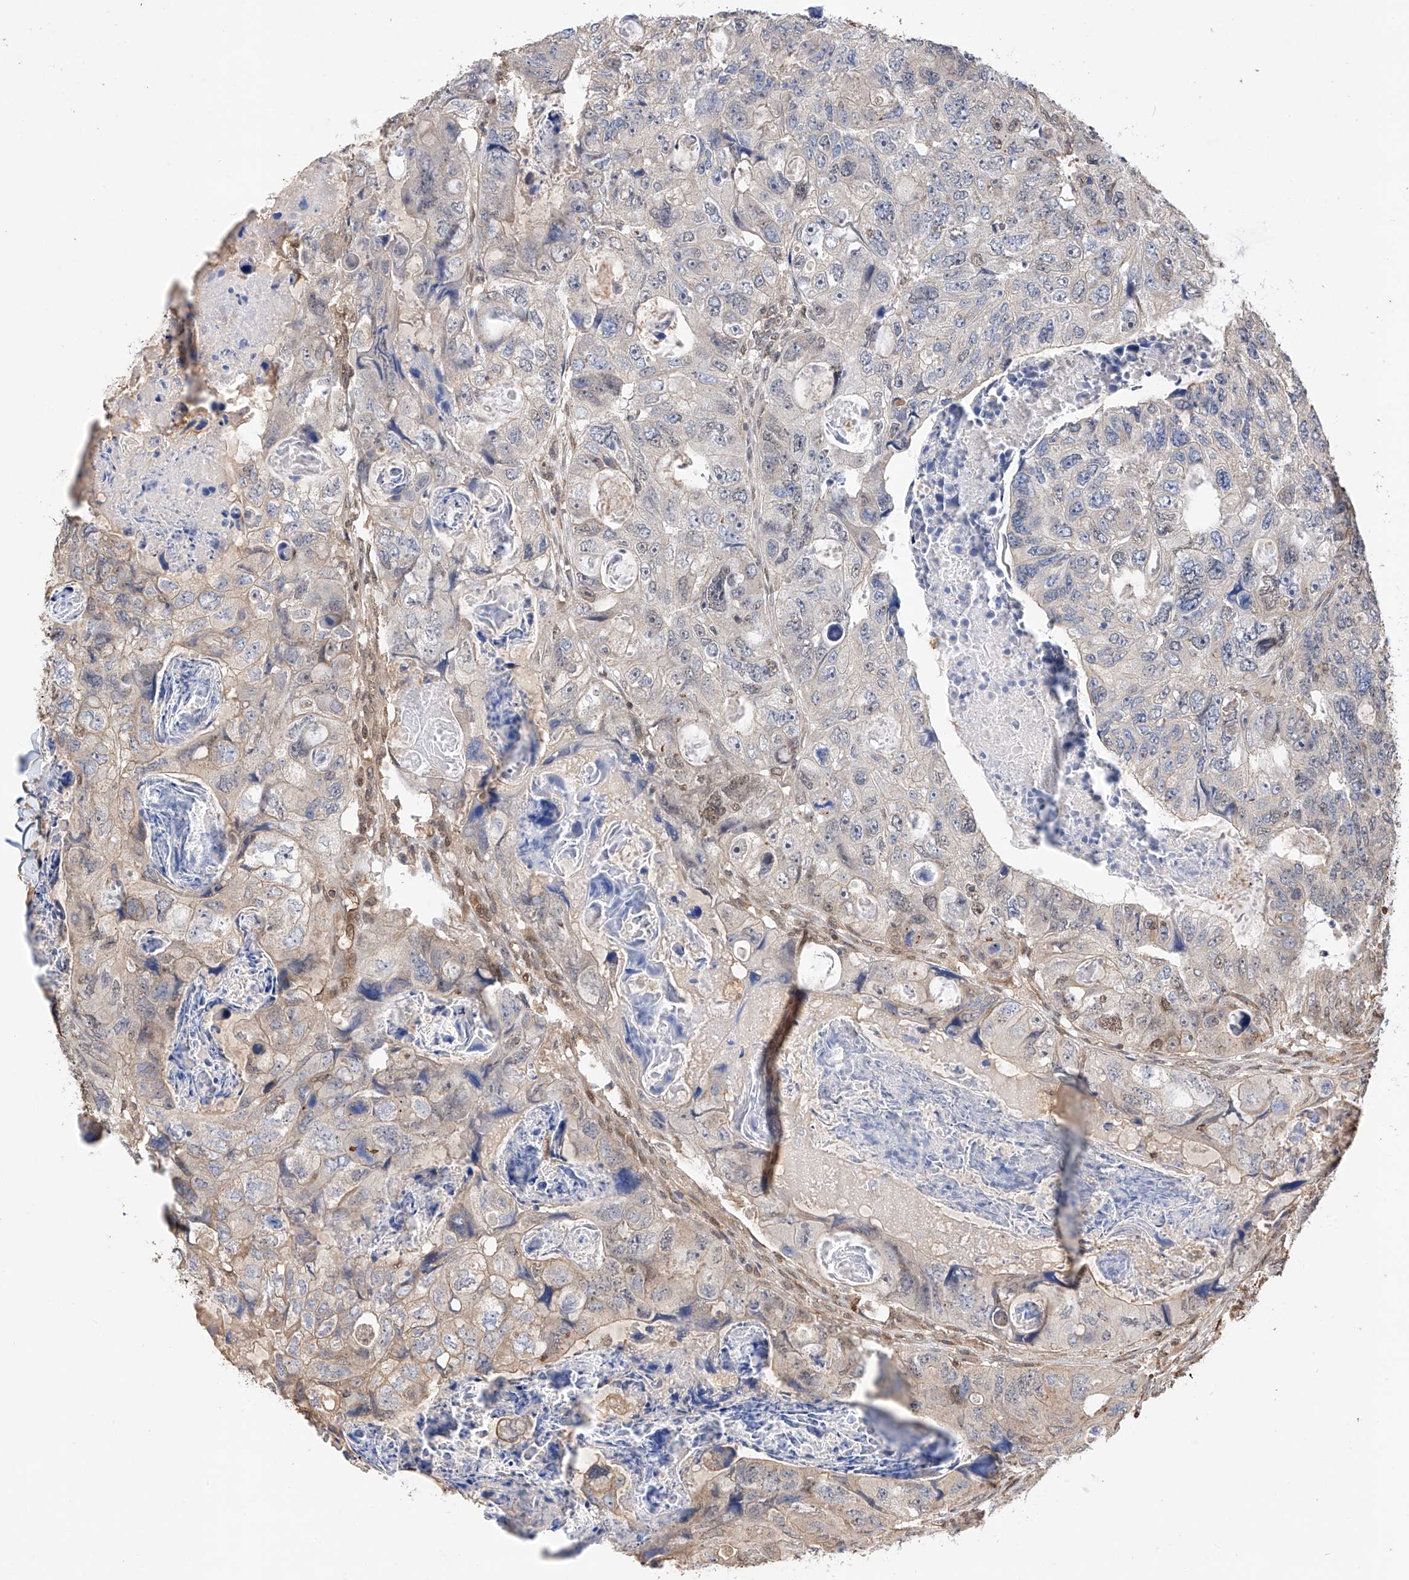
{"staining": {"intensity": "weak", "quantity": "<25%", "location": "cytoplasmic/membranous,nuclear"}, "tissue": "colorectal cancer", "cell_type": "Tumor cells", "image_type": "cancer", "snomed": [{"axis": "morphology", "description": "Adenocarcinoma, NOS"}, {"axis": "topography", "description": "Rectum"}], "caption": "This is an IHC image of colorectal cancer. There is no positivity in tumor cells.", "gene": "RILPL2", "patient": {"sex": "male", "age": 59}}